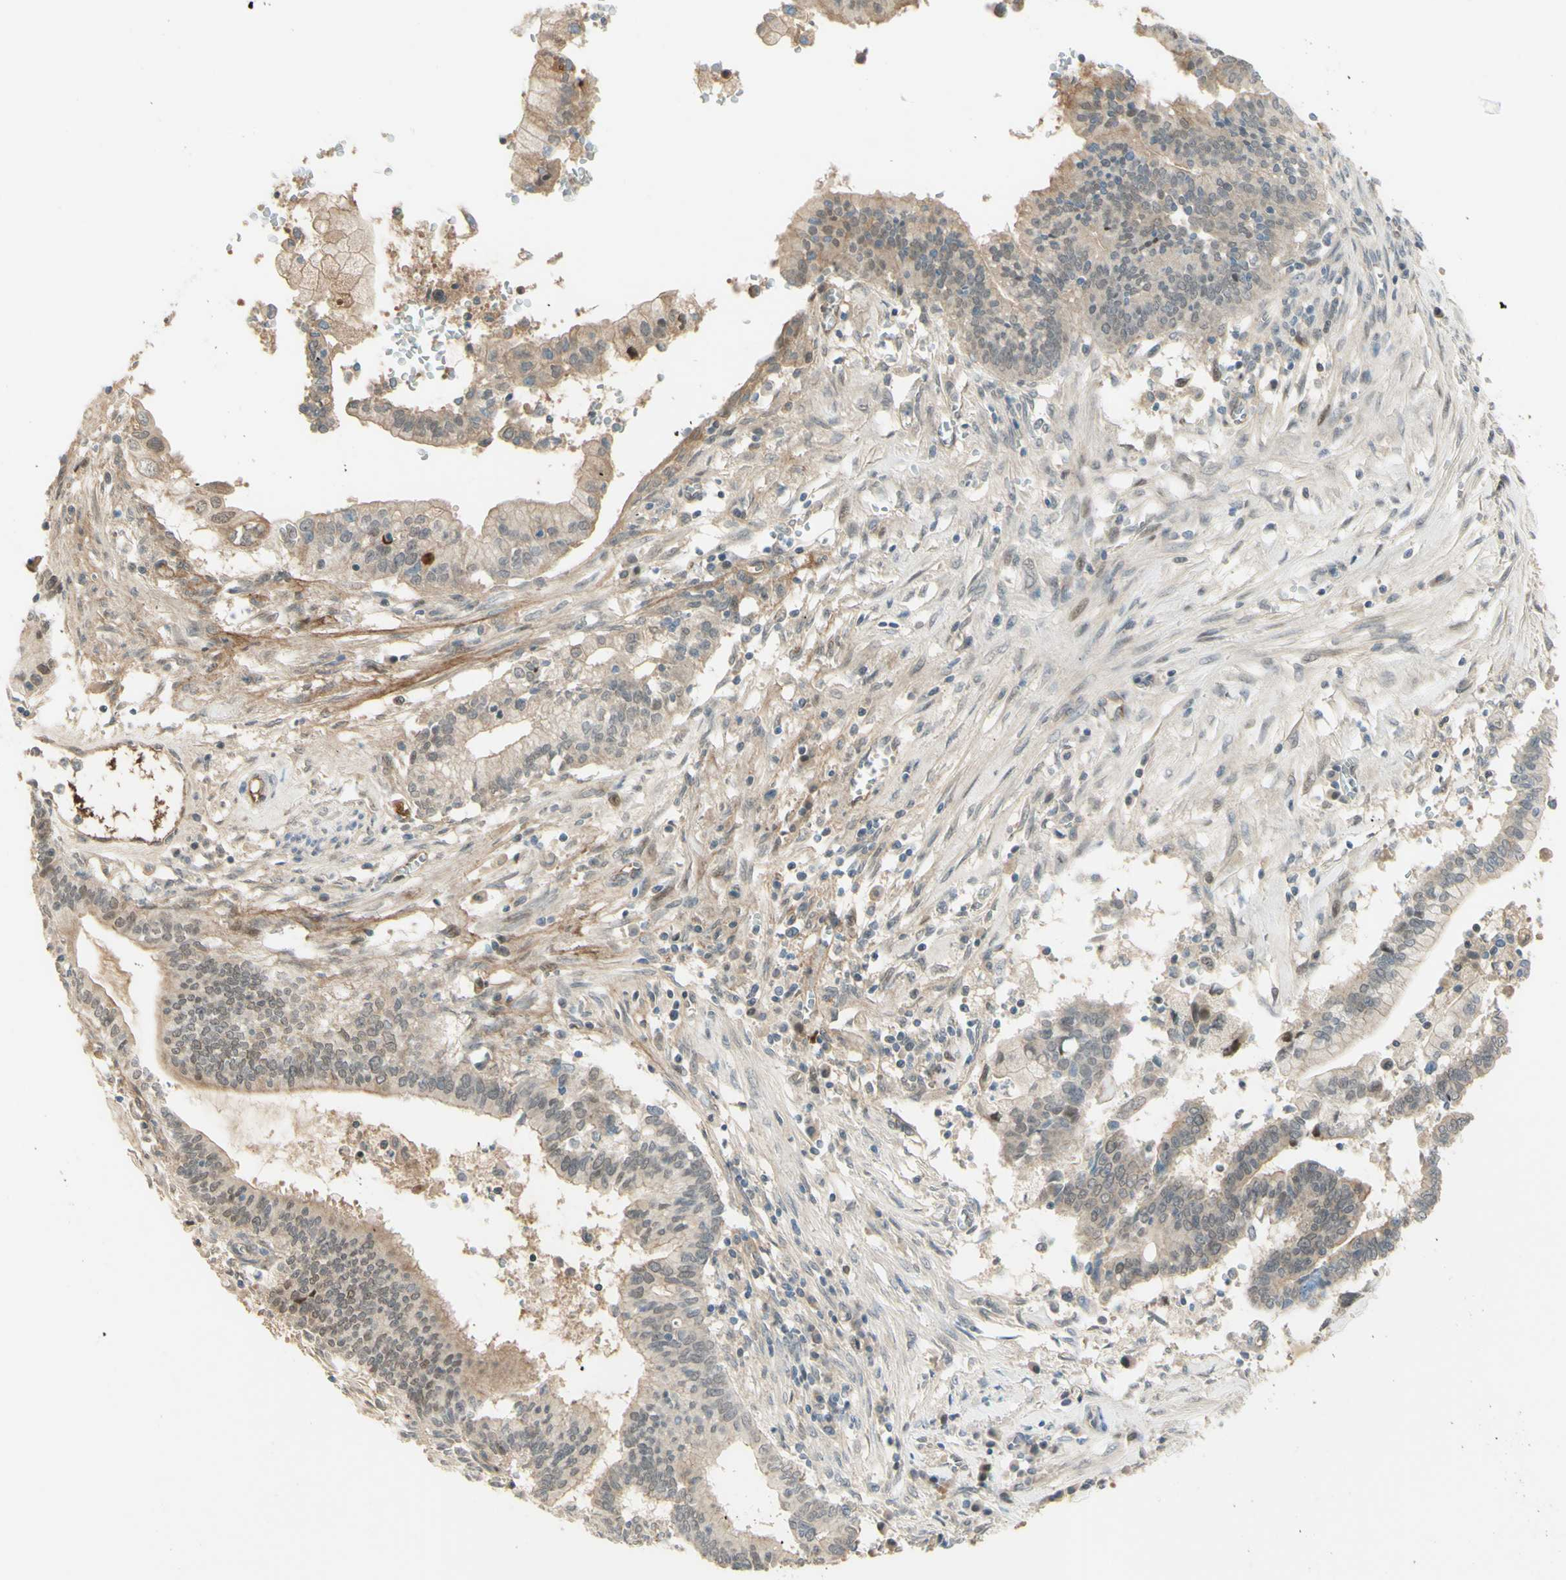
{"staining": {"intensity": "moderate", "quantity": "25%-75%", "location": "cytoplasmic/membranous"}, "tissue": "cervical cancer", "cell_type": "Tumor cells", "image_type": "cancer", "snomed": [{"axis": "morphology", "description": "Adenocarcinoma, NOS"}, {"axis": "topography", "description": "Cervix"}], "caption": "Cervical cancer (adenocarcinoma) tissue displays moderate cytoplasmic/membranous positivity in approximately 25%-75% of tumor cells", "gene": "ANGPT2", "patient": {"sex": "female", "age": 44}}